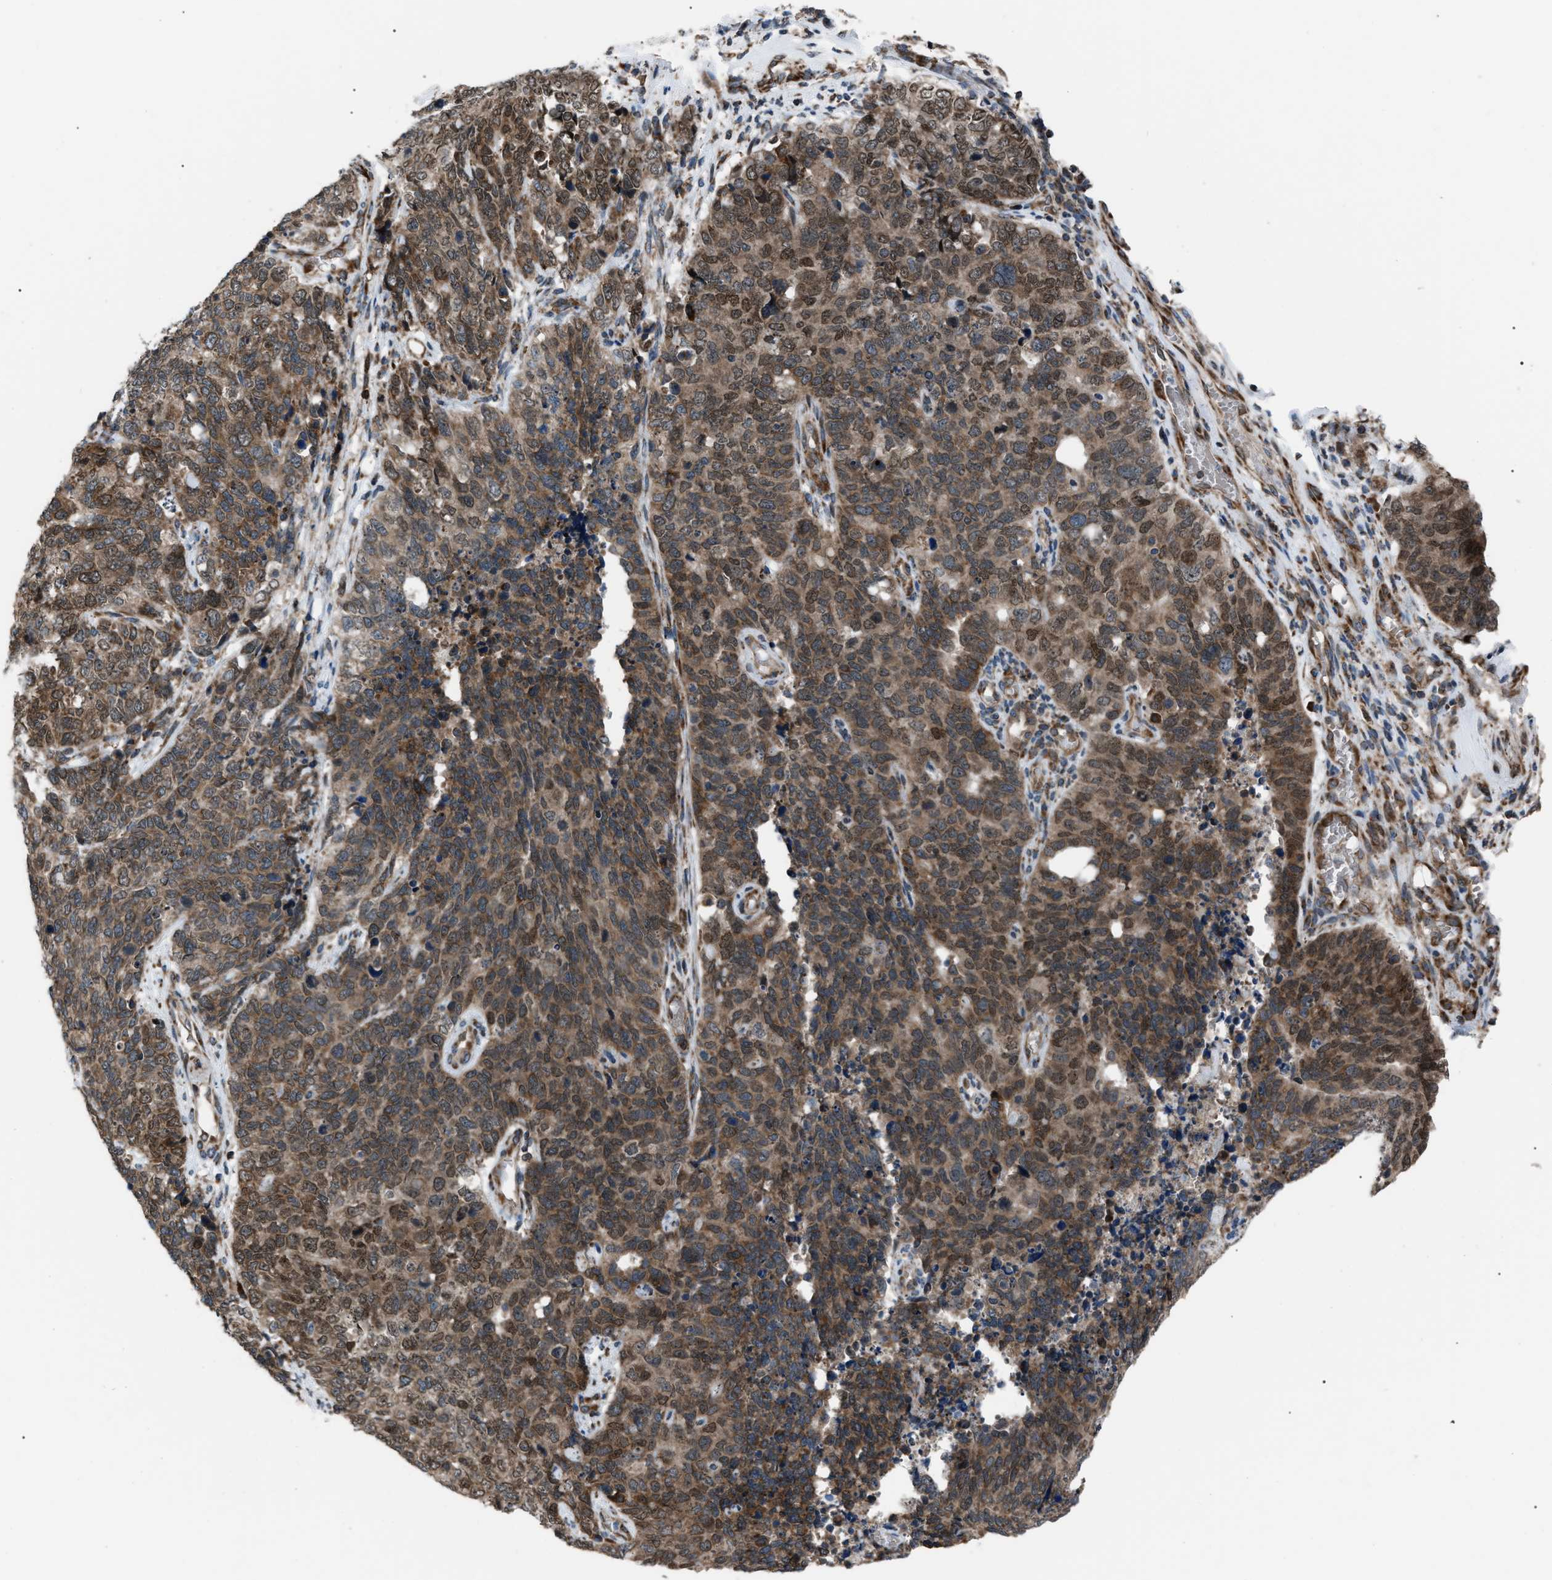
{"staining": {"intensity": "moderate", "quantity": ">75%", "location": "cytoplasmic/membranous,nuclear"}, "tissue": "cervical cancer", "cell_type": "Tumor cells", "image_type": "cancer", "snomed": [{"axis": "morphology", "description": "Squamous cell carcinoma, NOS"}, {"axis": "topography", "description": "Cervix"}], "caption": "Immunohistochemical staining of human cervical squamous cell carcinoma shows moderate cytoplasmic/membranous and nuclear protein positivity in approximately >75% of tumor cells.", "gene": "AGO2", "patient": {"sex": "female", "age": 63}}